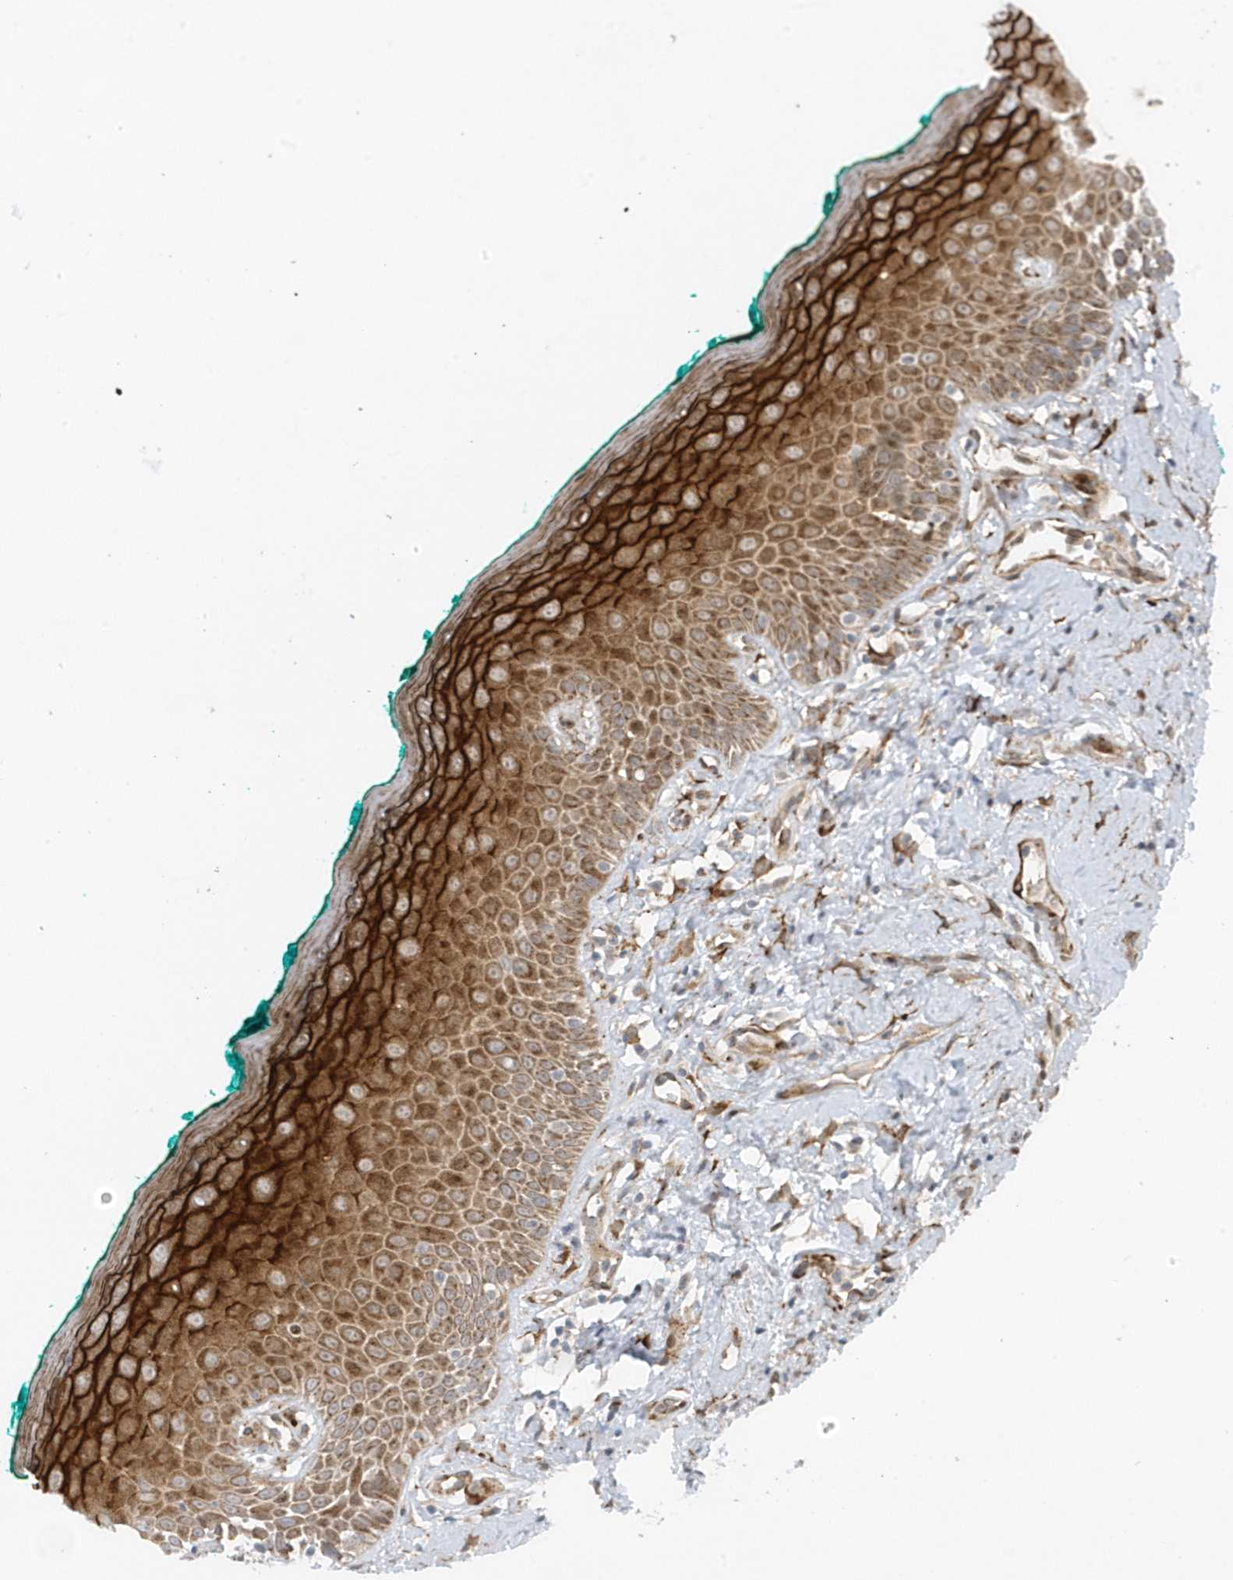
{"staining": {"intensity": "strong", "quantity": "25%-75%", "location": "cytoplasmic/membranous"}, "tissue": "oral mucosa", "cell_type": "Squamous epithelial cells", "image_type": "normal", "snomed": [{"axis": "morphology", "description": "Normal tissue, NOS"}, {"axis": "topography", "description": "Oral tissue"}], "caption": "IHC (DAB) staining of unremarkable oral mucosa displays strong cytoplasmic/membranous protein positivity in about 25%-75% of squamous epithelial cells. (DAB (3,3'-diaminobenzidine) IHC, brown staining for protein, blue staining for nuclei).", "gene": "FAM98A", "patient": {"sex": "female", "age": 70}}